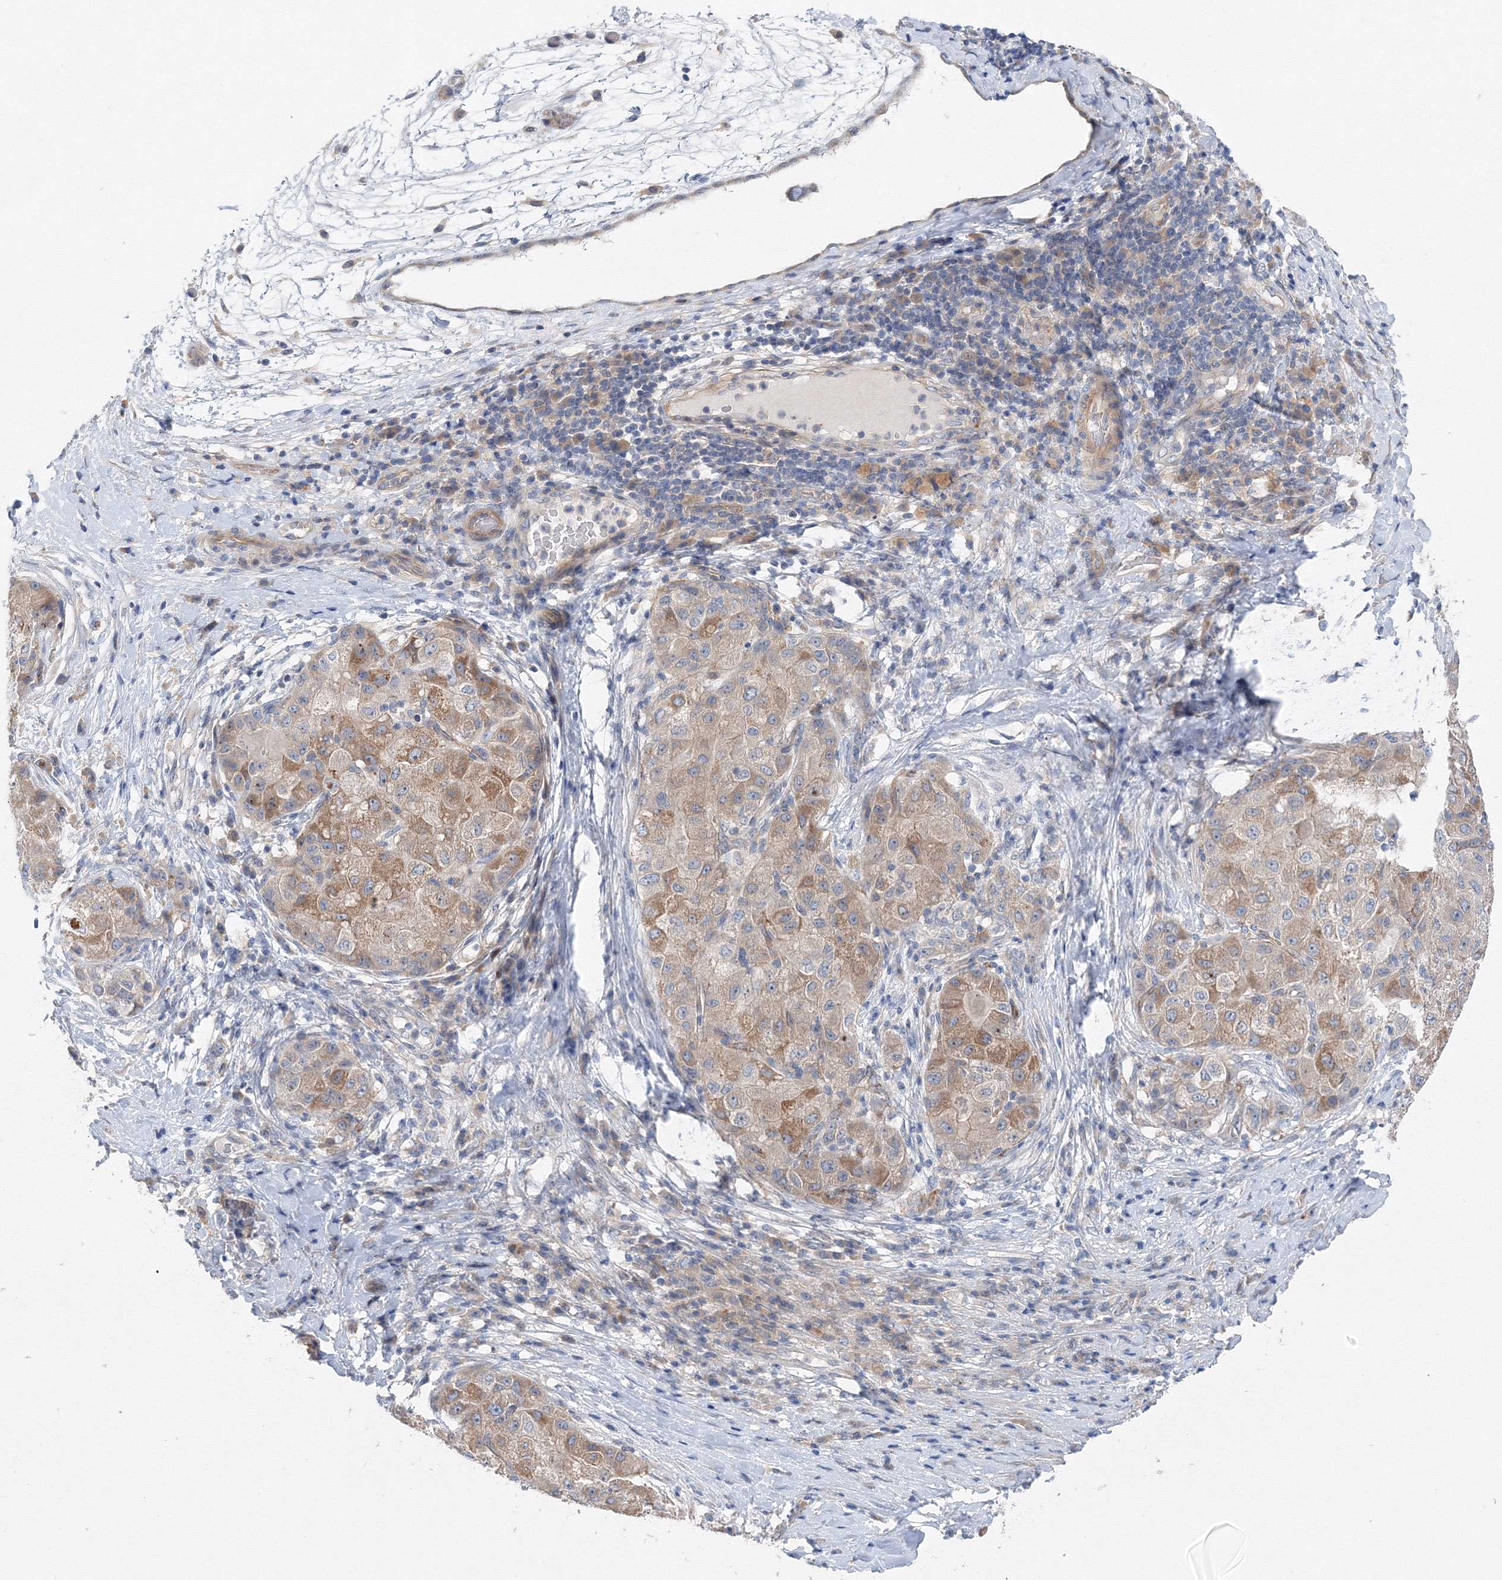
{"staining": {"intensity": "moderate", "quantity": ">75%", "location": "cytoplasmic/membranous"}, "tissue": "liver cancer", "cell_type": "Tumor cells", "image_type": "cancer", "snomed": [{"axis": "morphology", "description": "Carcinoma, Hepatocellular, NOS"}, {"axis": "topography", "description": "Liver"}], "caption": "Human liver cancer stained with a protein marker shows moderate staining in tumor cells.", "gene": "DIS3L2", "patient": {"sex": "male", "age": 80}}